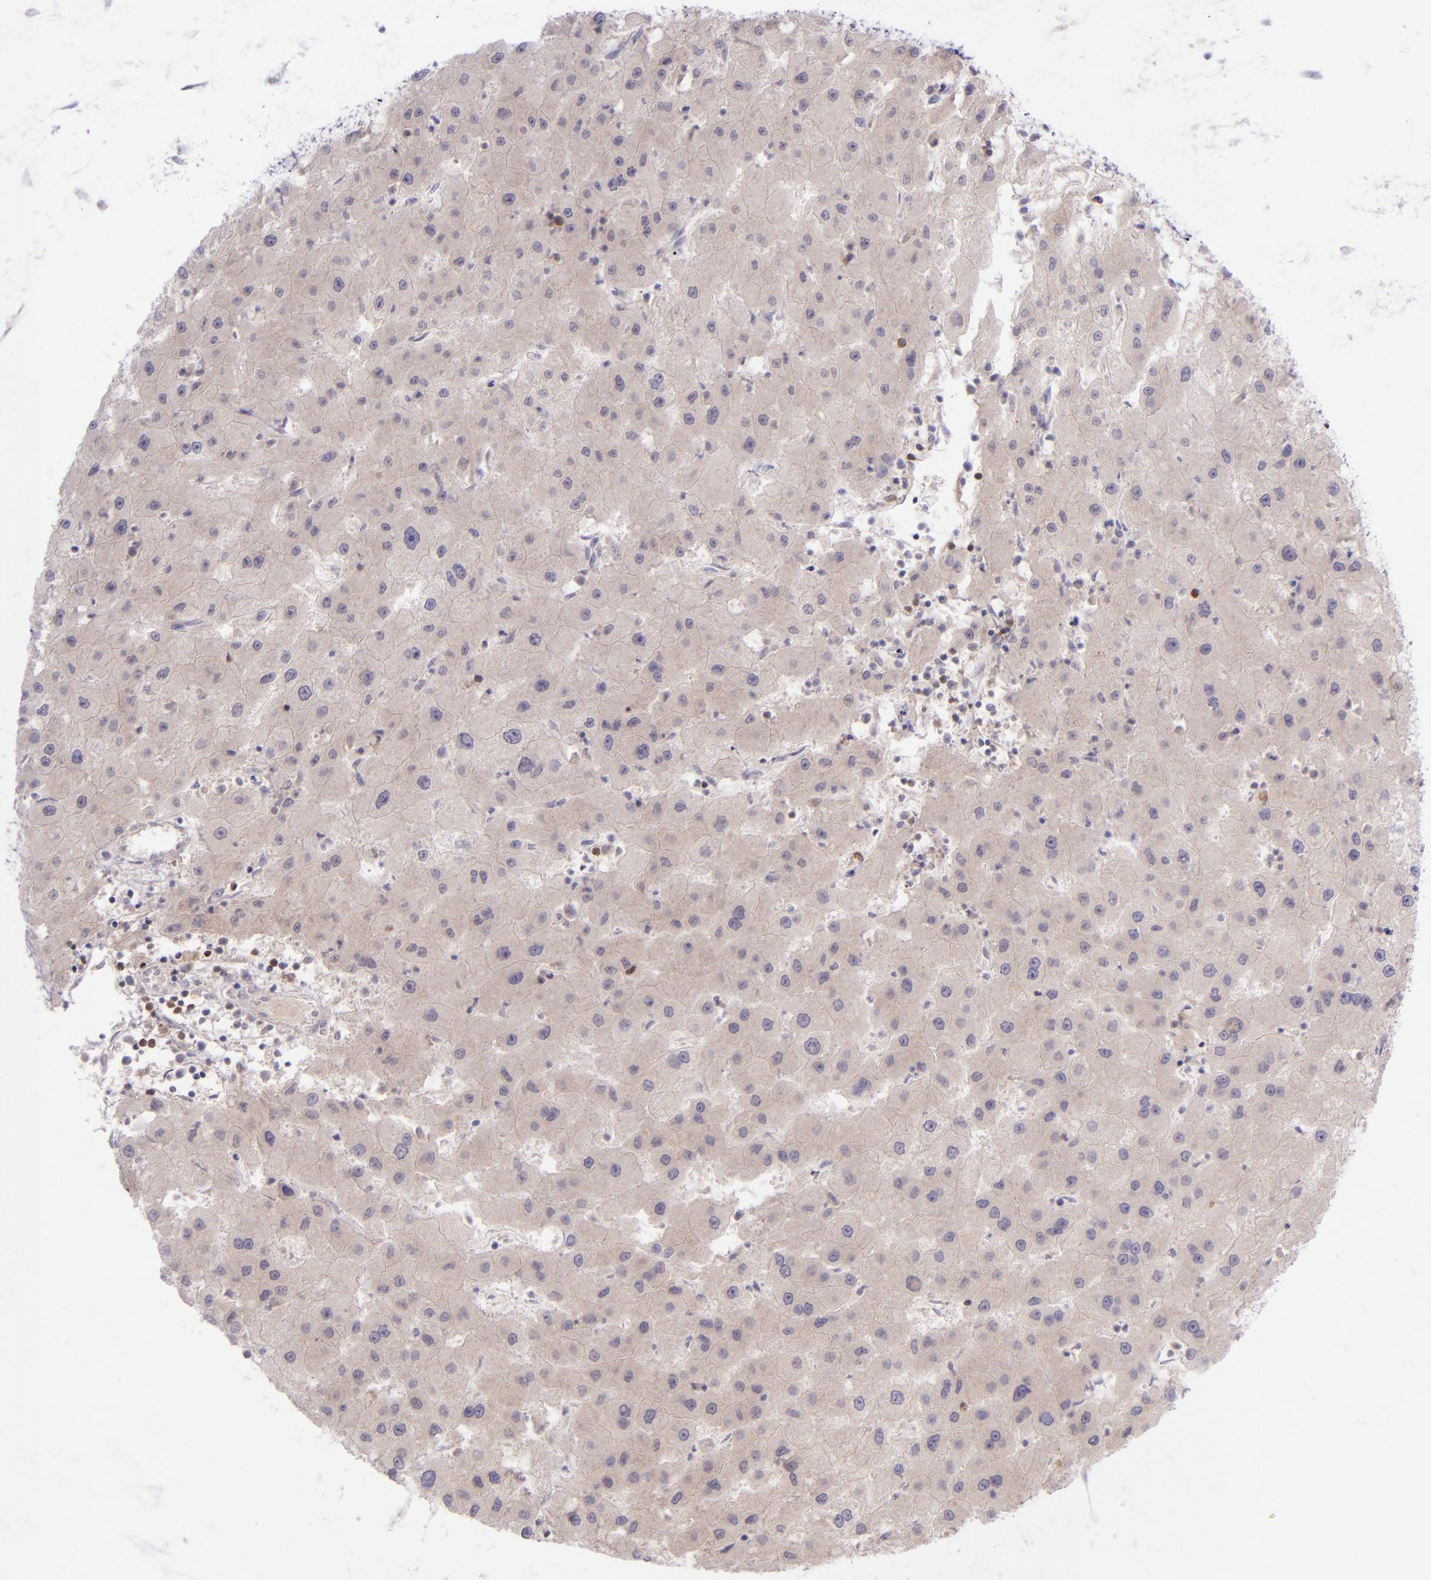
{"staining": {"intensity": "weak", "quantity": ">75%", "location": "cytoplasmic/membranous"}, "tissue": "liver cancer", "cell_type": "Tumor cells", "image_type": "cancer", "snomed": [{"axis": "morphology", "description": "Carcinoma, Hepatocellular, NOS"}, {"axis": "topography", "description": "Liver"}], "caption": "Human liver cancer (hepatocellular carcinoma) stained with a protein marker reveals weak staining in tumor cells.", "gene": "SELL", "patient": {"sex": "male", "age": 72}}